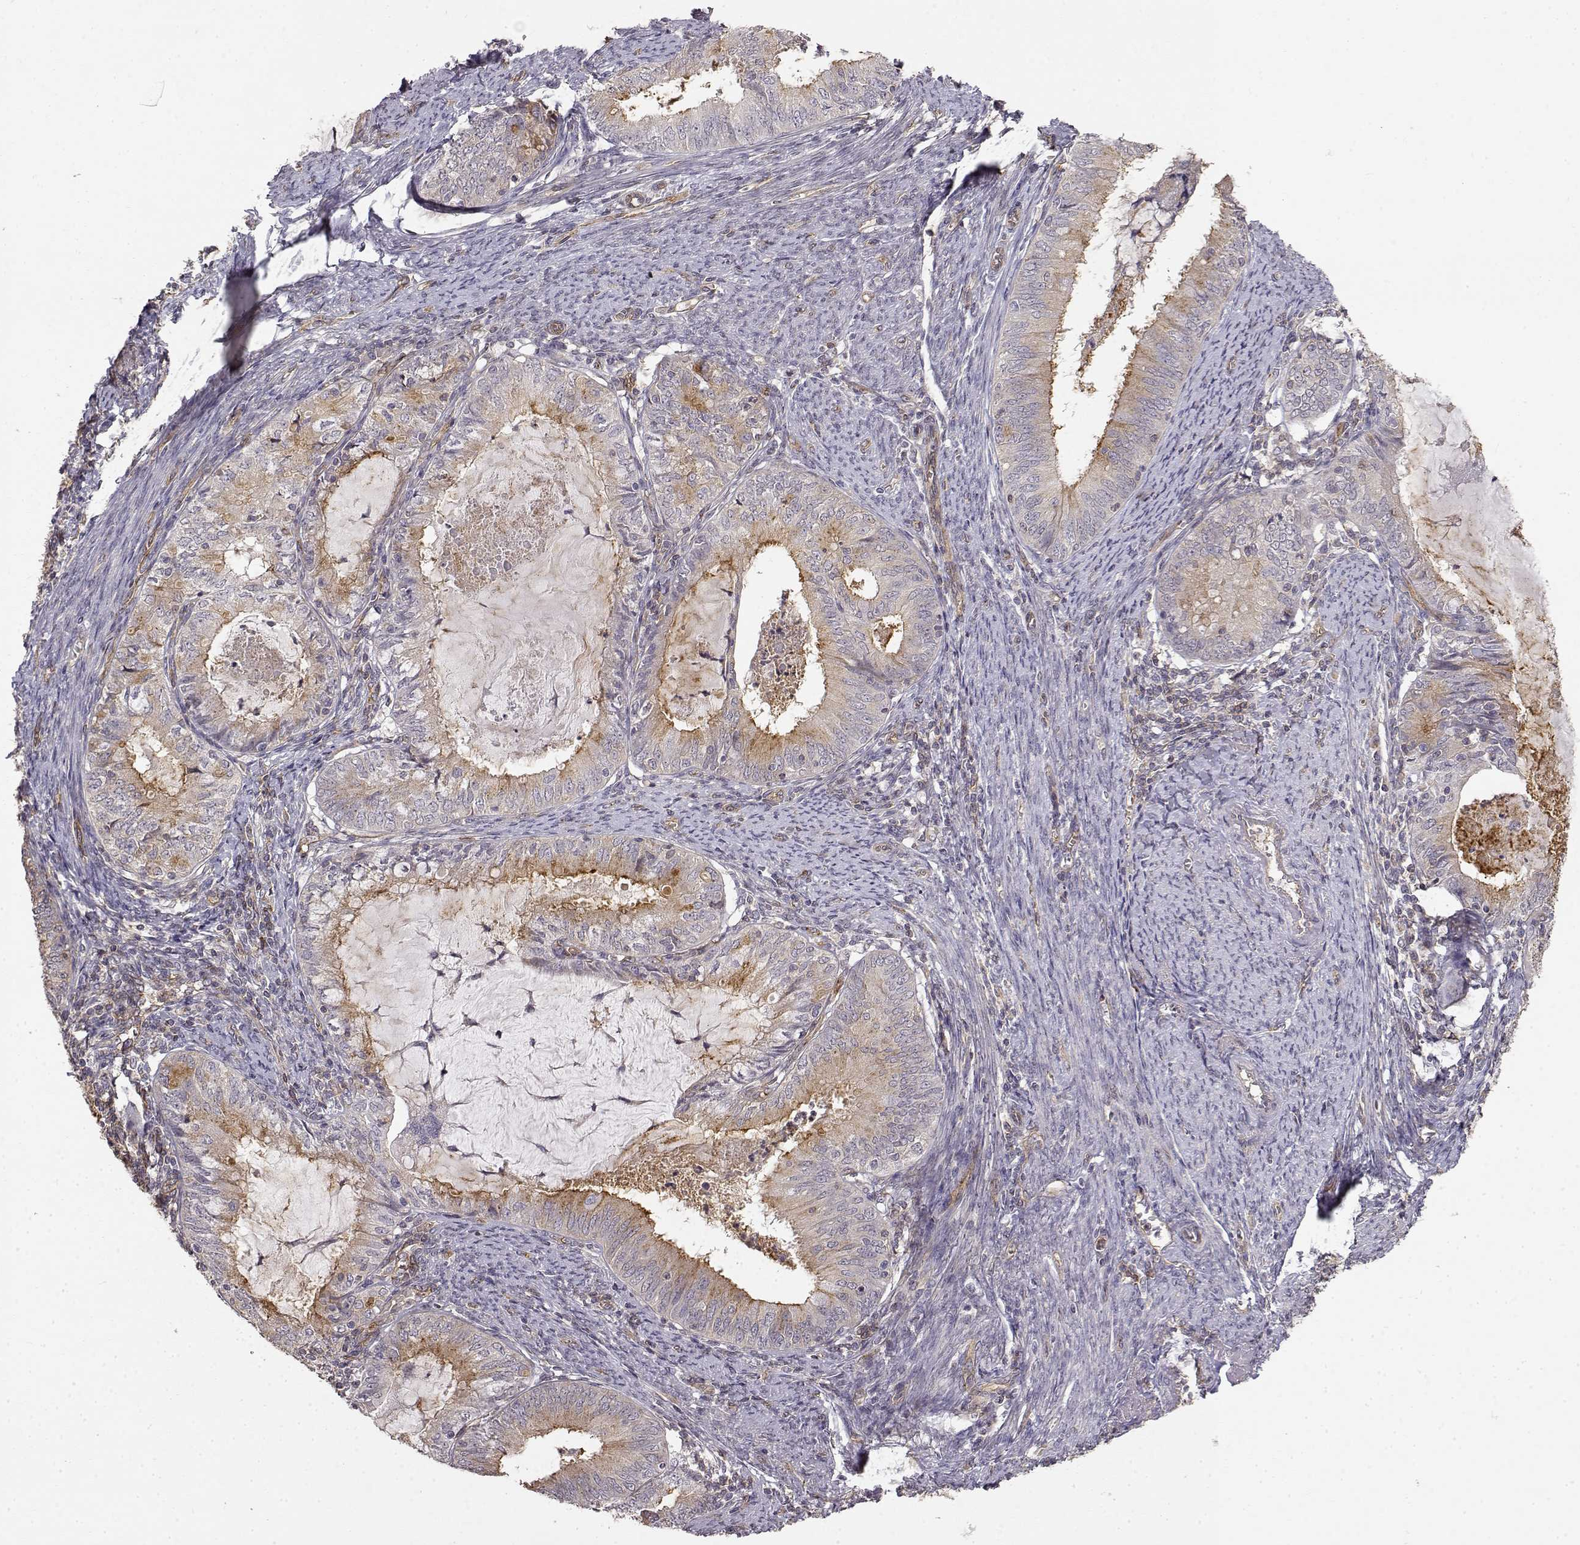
{"staining": {"intensity": "moderate", "quantity": "<25%", "location": "cytoplasmic/membranous"}, "tissue": "endometrial cancer", "cell_type": "Tumor cells", "image_type": "cancer", "snomed": [{"axis": "morphology", "description": "Adenocarcinoma, NOS"}, {"axis": "topography", "description": "Endometrium"}], "caption": "Protein analysis of endometrial cancer (adenocarcinoma) tissue exhibits moderate cytoplasmic/membranous staining in about <25% of tumor cells.", "gene": "IFITM1", "patient": {"sex": "female", "age": 57}}